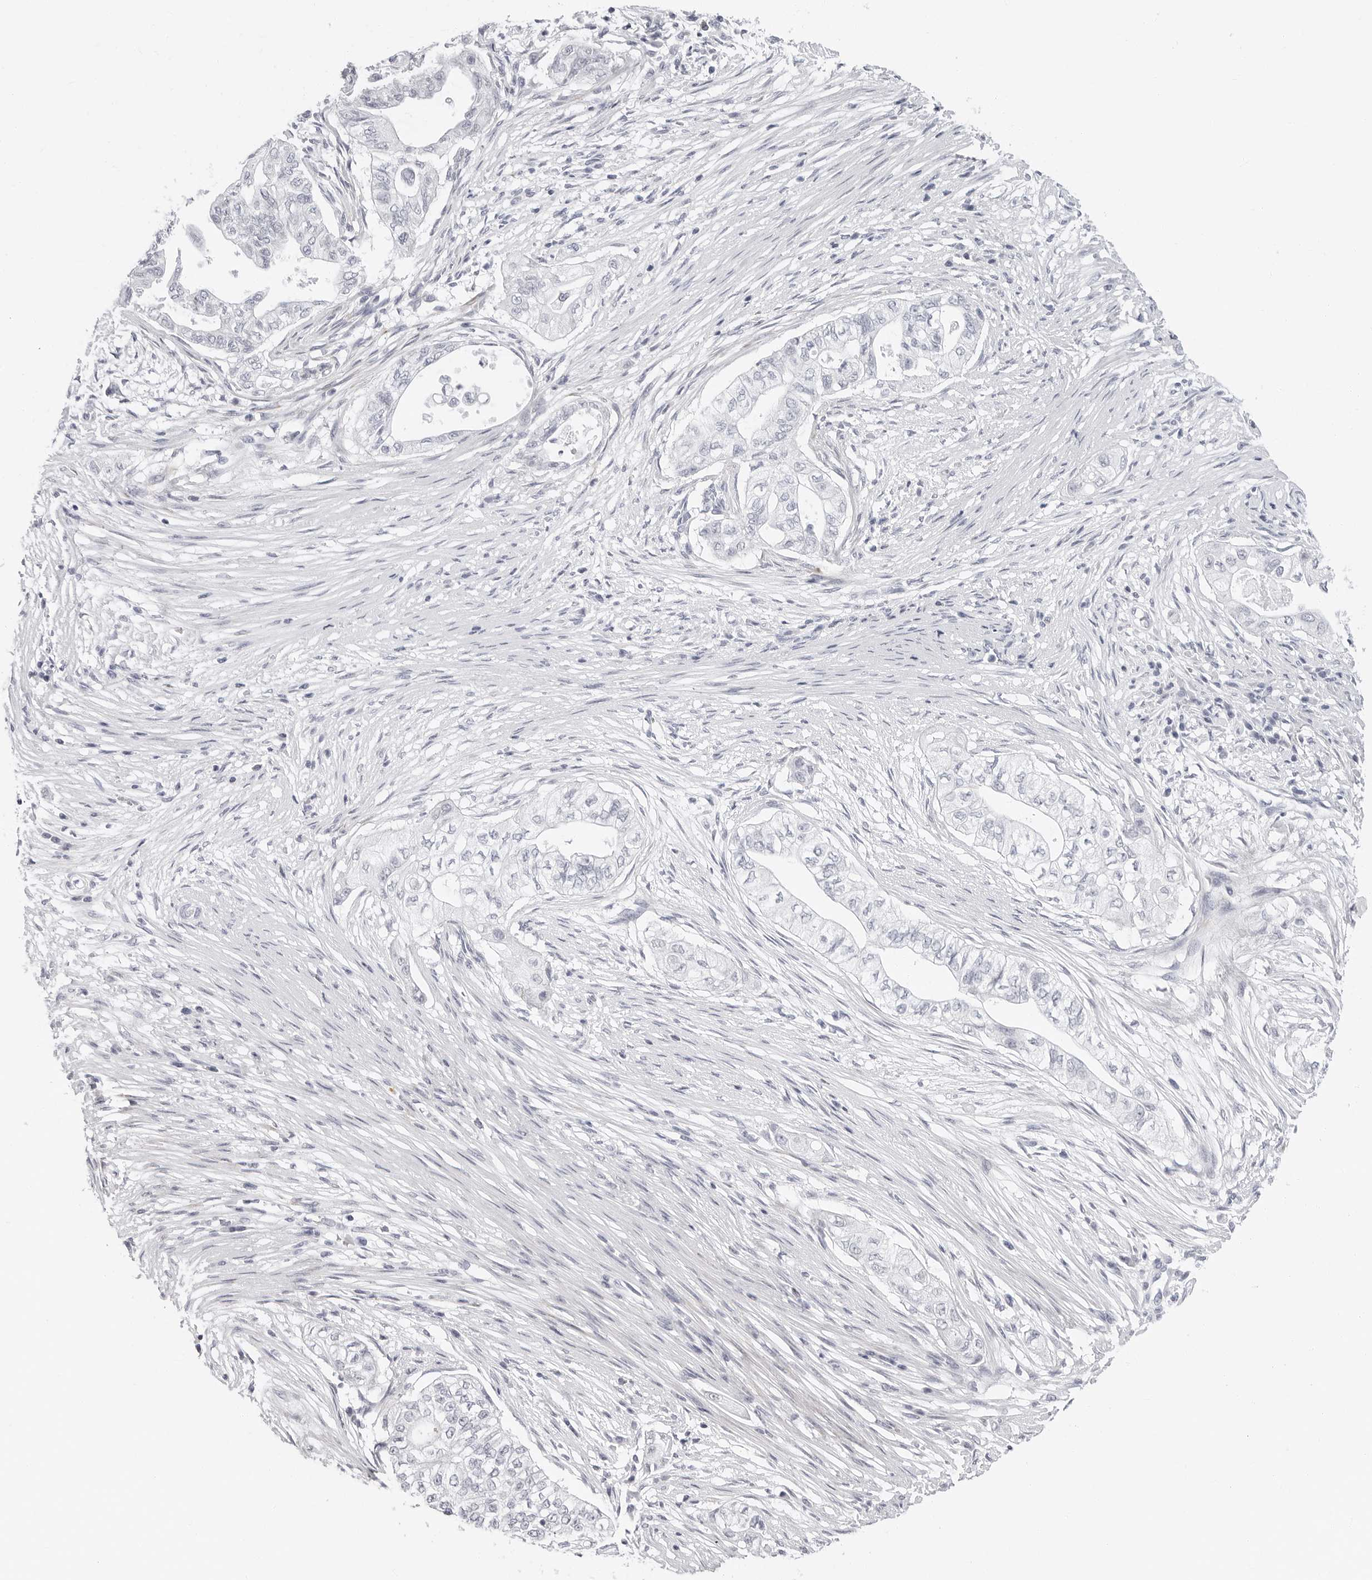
{"staining": {"intensity": "negative", "quantity": "none", "location": "none"}, "tissue": "pancreatic cancer", "cell_type": "Tumor cells", "image_type": "cancer", "snomed": [{"axis": "morphology", "description": "Adenocarcinoma, NOS"}, {"axis": "topography", "description": "Pancreas"}], "caption": "High magnification brightfield microscopy of adenocarcinoma (pancreatic) stained with DAB (3,3'-diaminobenzidine) (brown) and counterstained with hematoxylin (blue): tumor cells show no significant expression.", "gene": "ERICH3", "patient": {"sex": "male", "age": 72}}